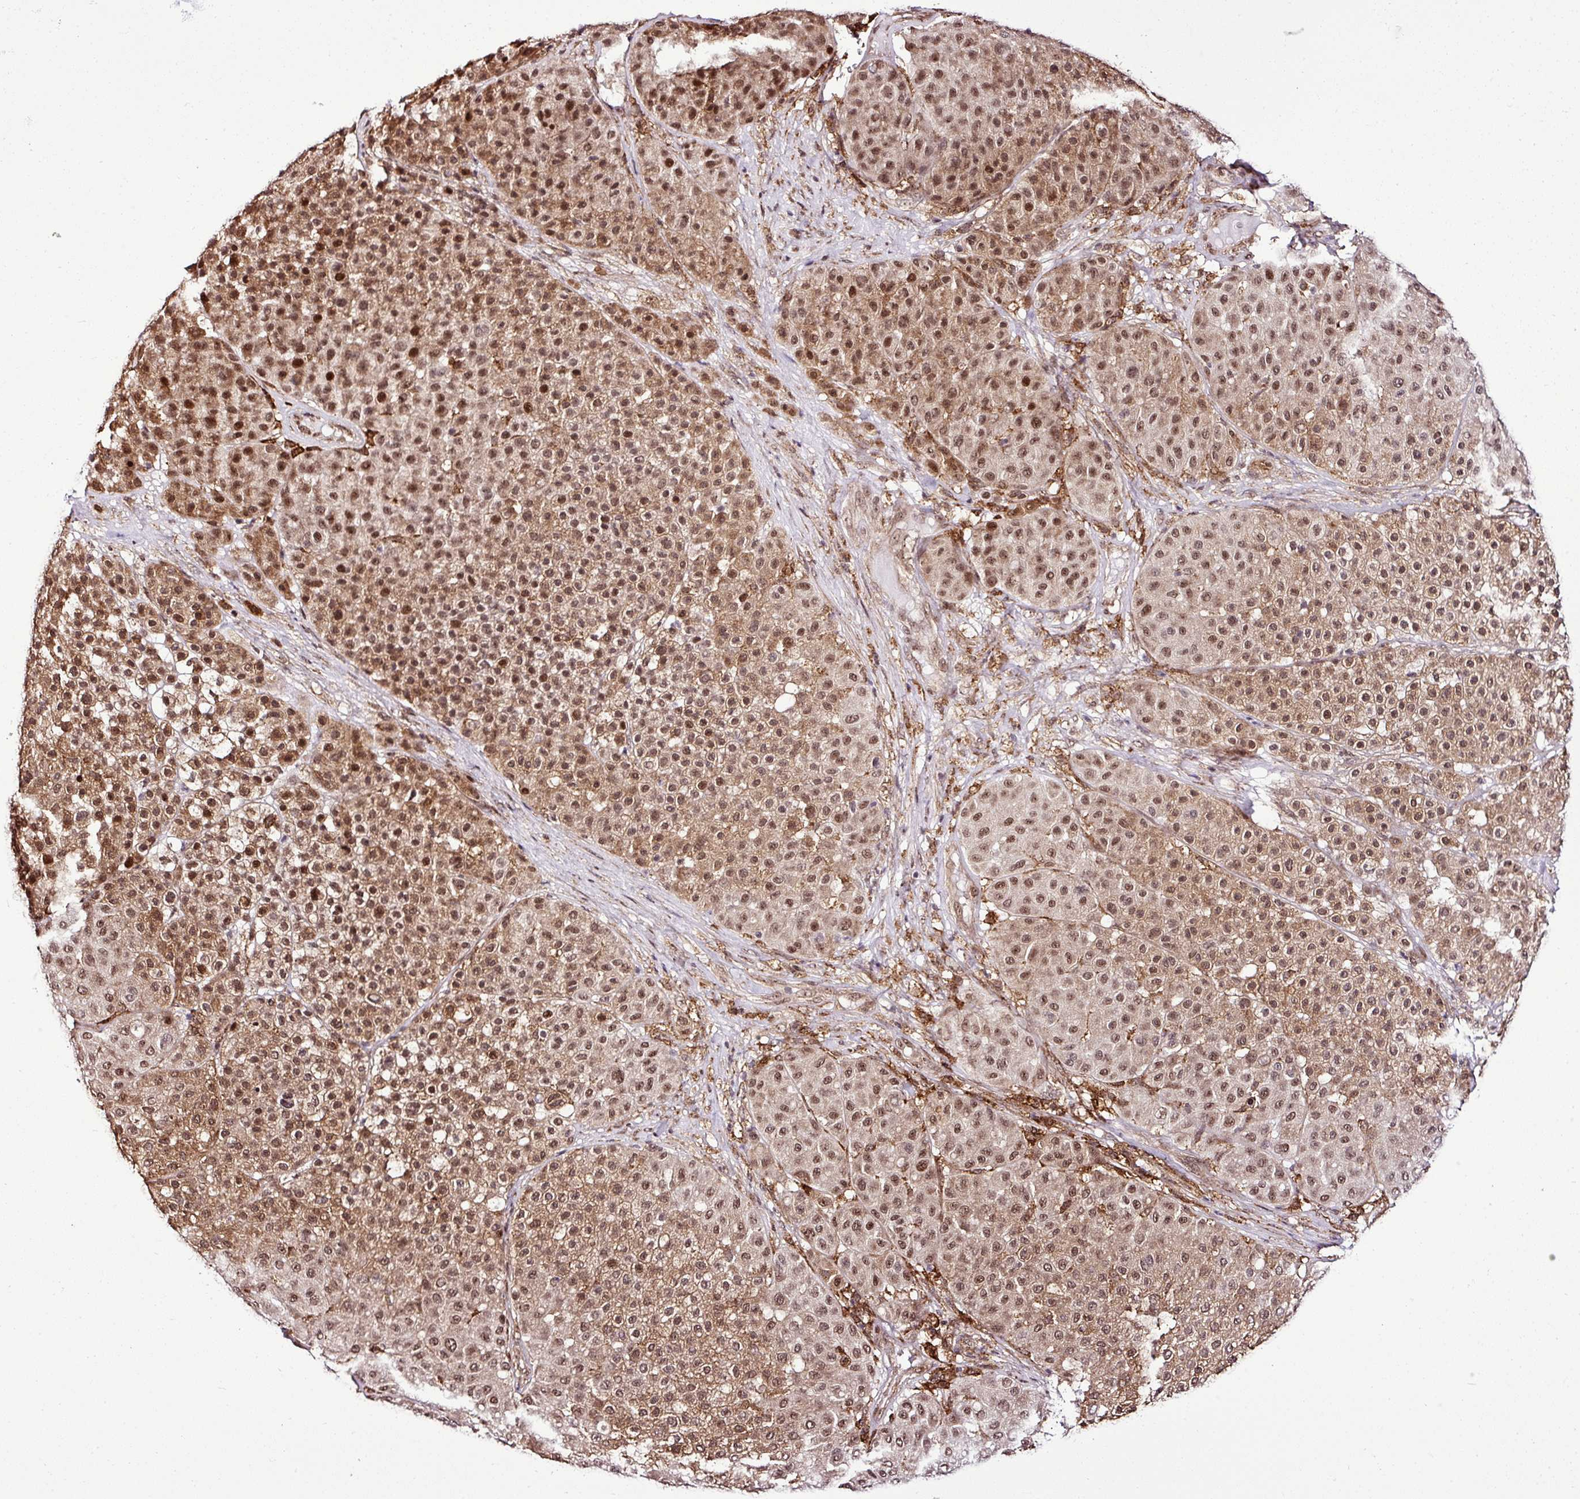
{"staining": {"intensity": "moderate", "quantity": ">75%", "location": "cytoplasmic/membranous,nuclear"}, "tissue": "melanoma", "cell_type": "Tumor cells", "image_type": "cancer", "snomed": [{"axis": "morphology", "description": "Malignant melanoma, Metastatic site"}, {"axis": "topography", "description": "Smooth muscle"}], "caption": "A medium amount of moderate cytoplasmic/membranous and nuclear staining is identified in approximately >75% of tumor cells in melanoma tissue.", "gene": "FAM153A", "patient": {"sex": "male", "age": 41}}